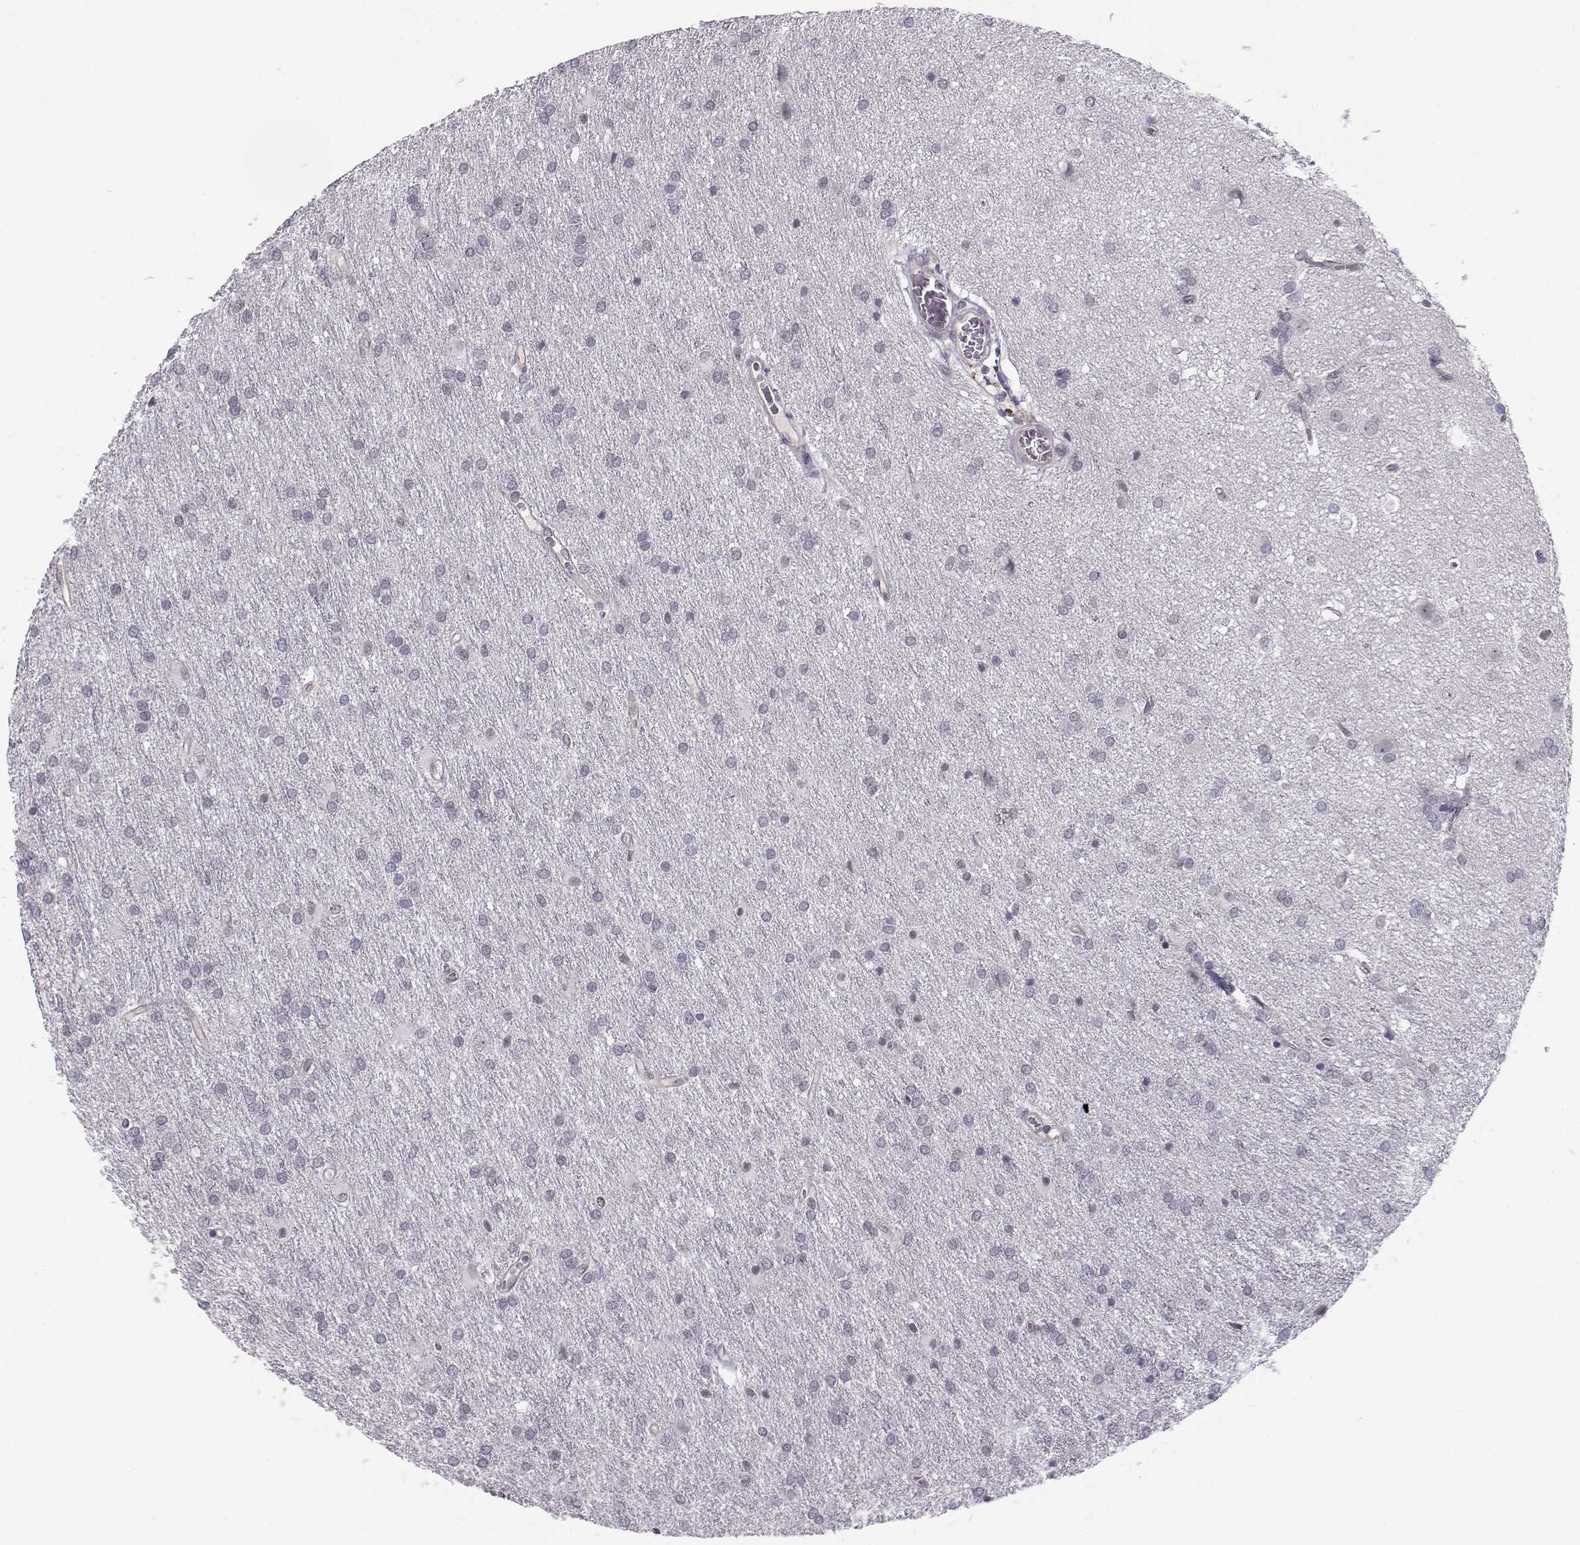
{"staining": {"intensity": "negative", "quantity": "none", "location": "none"}, "tissue": "glioma", "cell_type": "Tumor cells", "image_type": "cancer", "snomed": [{"axis": "morphology", "description": "Glioma, malignant, Low grade"}, {"axis": "topography", "description": "Brain"}], "caption": "Malignant low-grade glioma was stained to show a protein in brown. There is no significant staining in tumor cells.", "gene": "KIF13B", "patient": {"sex": "female", "age": 32}}